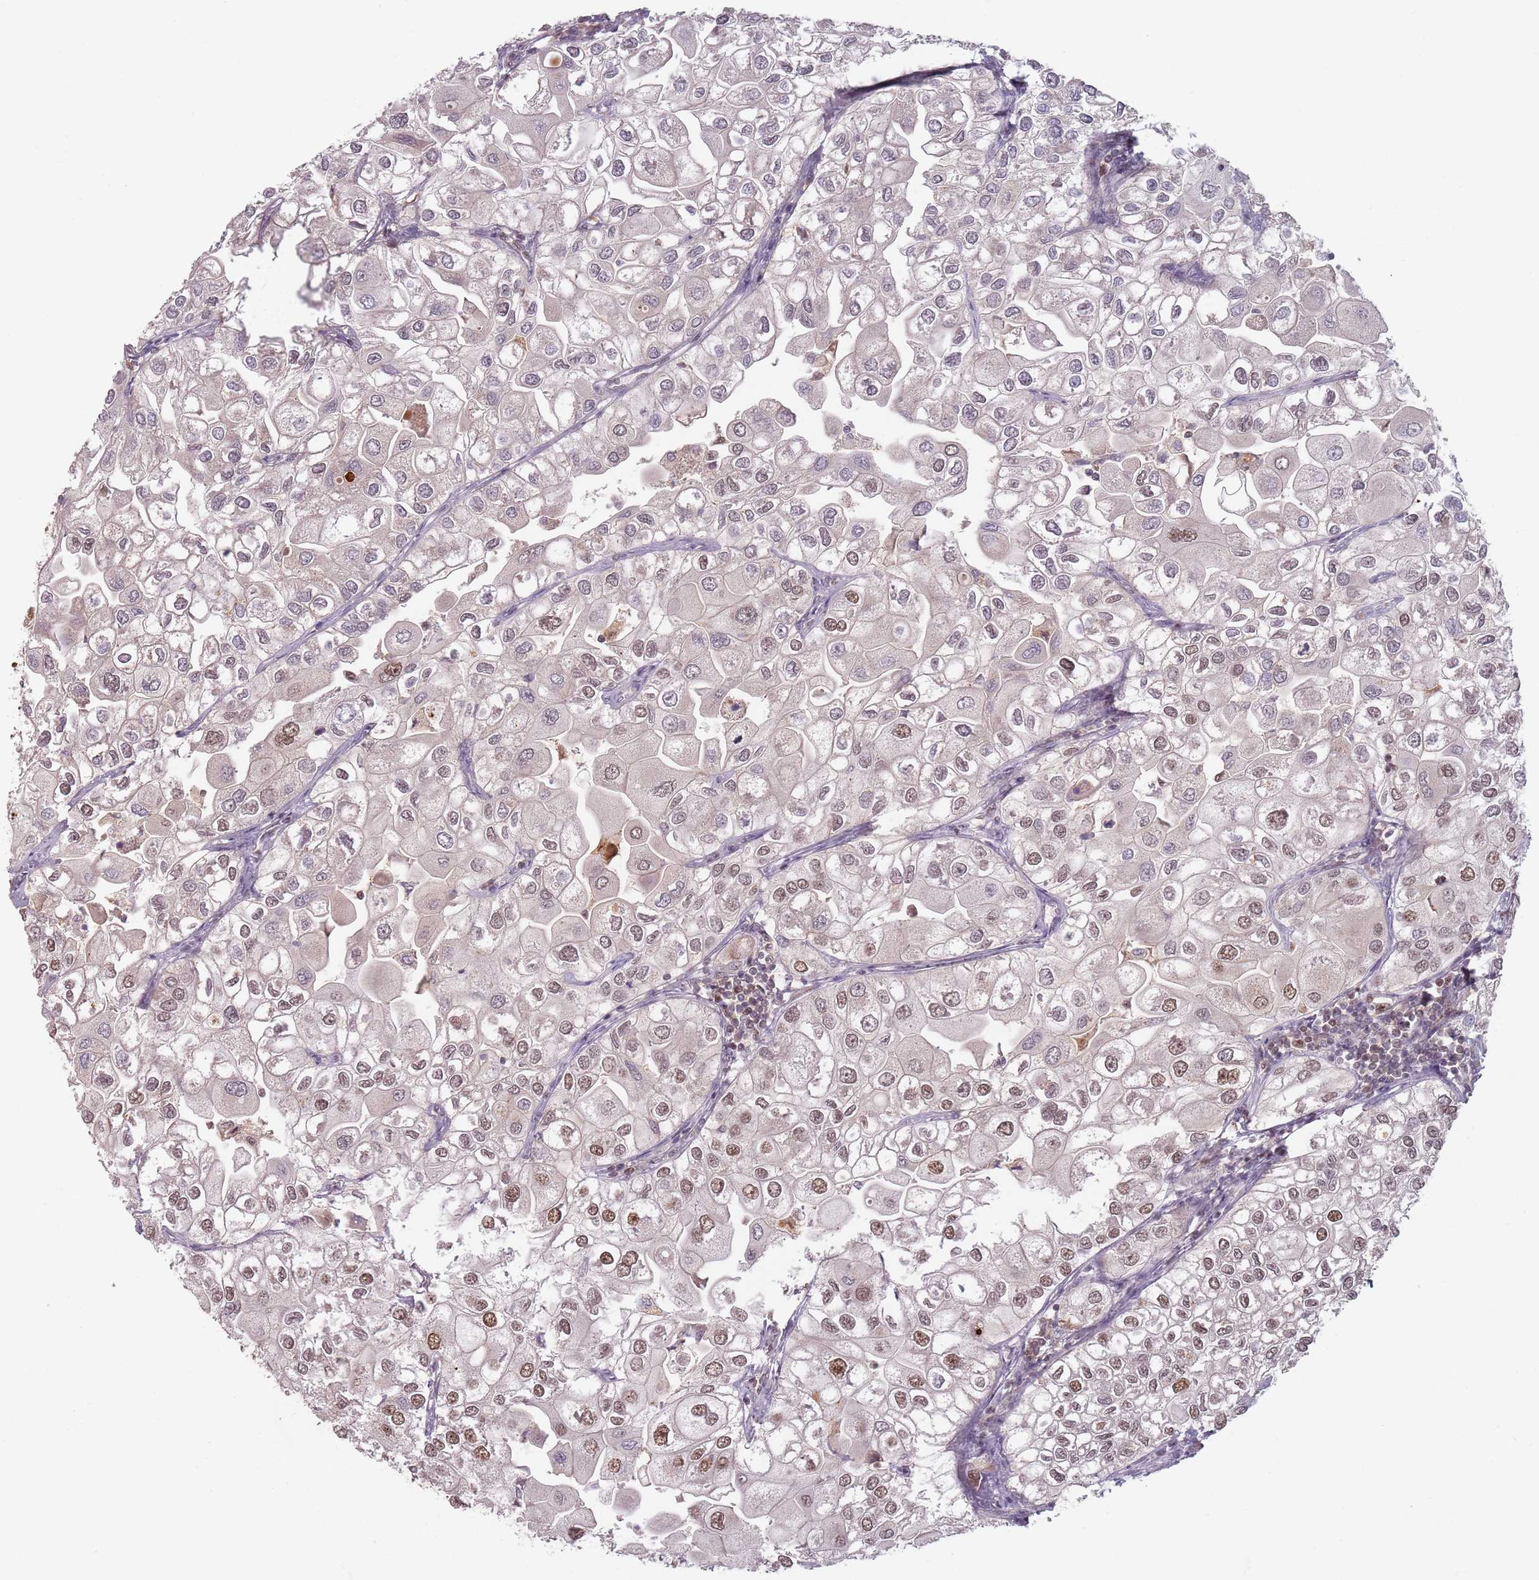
{"staining": {"intensity": "moderate", "quantity": "25%-75%", "location": "nuclear"}, "tissue": "urothelial cancer", "cell_type": "Tumor cells", "image_type": "cancer", "snomed": [{"axis": "morphology", "description": "Urothelial carcinoma, High grade"}, {"axis": "topography", "description": "Urinary bladder"}], "caption": "Immunohistochemistry (IHC) of urothelial carcinoma (high-grade) reveals medium levels of moderate nuclear expression in approximately 25%-75% of tumor cells.", "gene": "NUP50", "patient": {"sex": "male", "age": 64}}